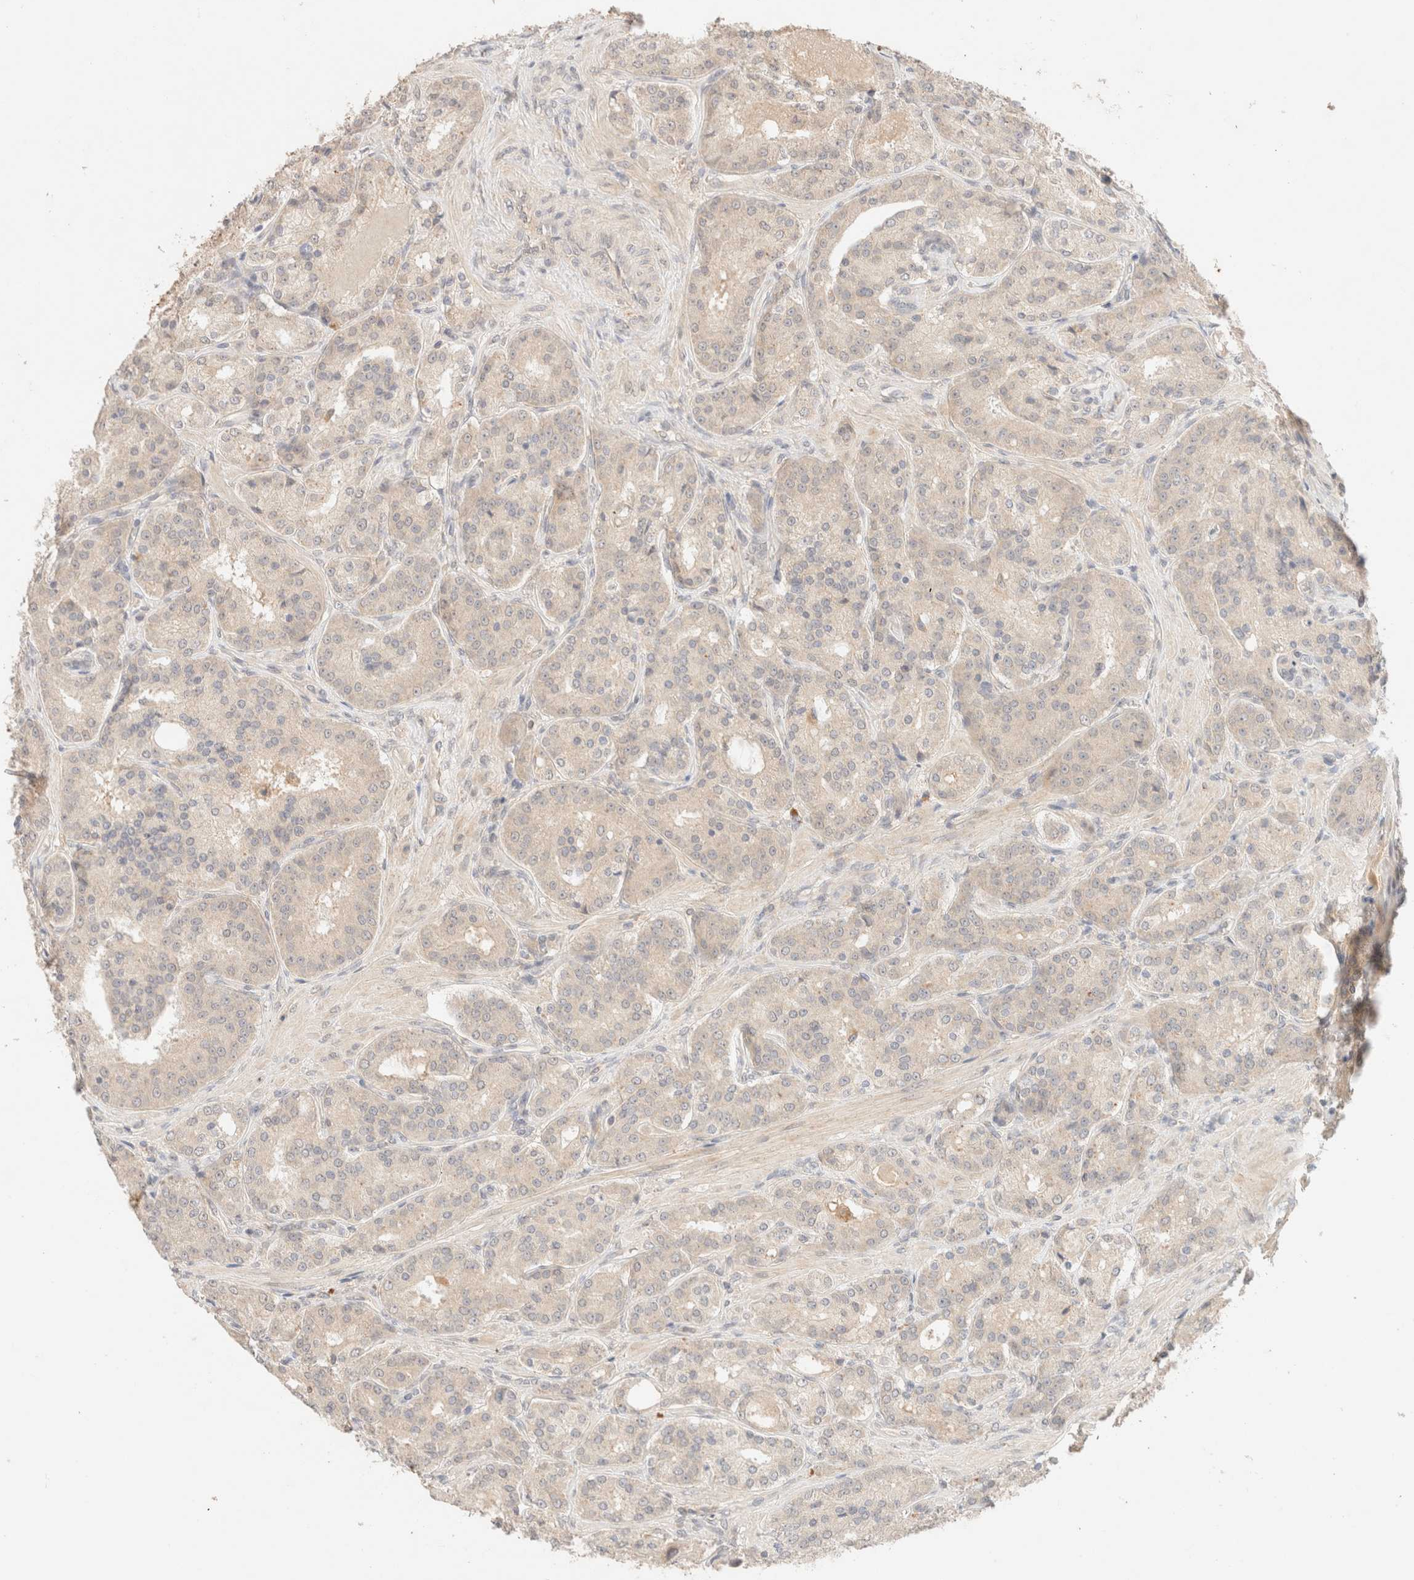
{"staining": {"intensity": "negative", "quantity": "none", "location": "none"}, "tissue": "prostate cancer", "cell_type": "Tumor cells", "image_type": "cancer", "snomed": [{"axis": "morphology", "description": "Adenocarcinoma, High grade"}, {"axis": "topography", "description": "Prostate"}], "caption": "The photomicrograph exhibits no significant expression in tumor cells of prostate cancer (adenocarcinoma (high-grade)). (Brightfield microscopy of DAB (3,3'-diaminobenzidine) IHC at high magnification).", "gene": "SARM1", "patient": {"sex": "male", "age": 60}}